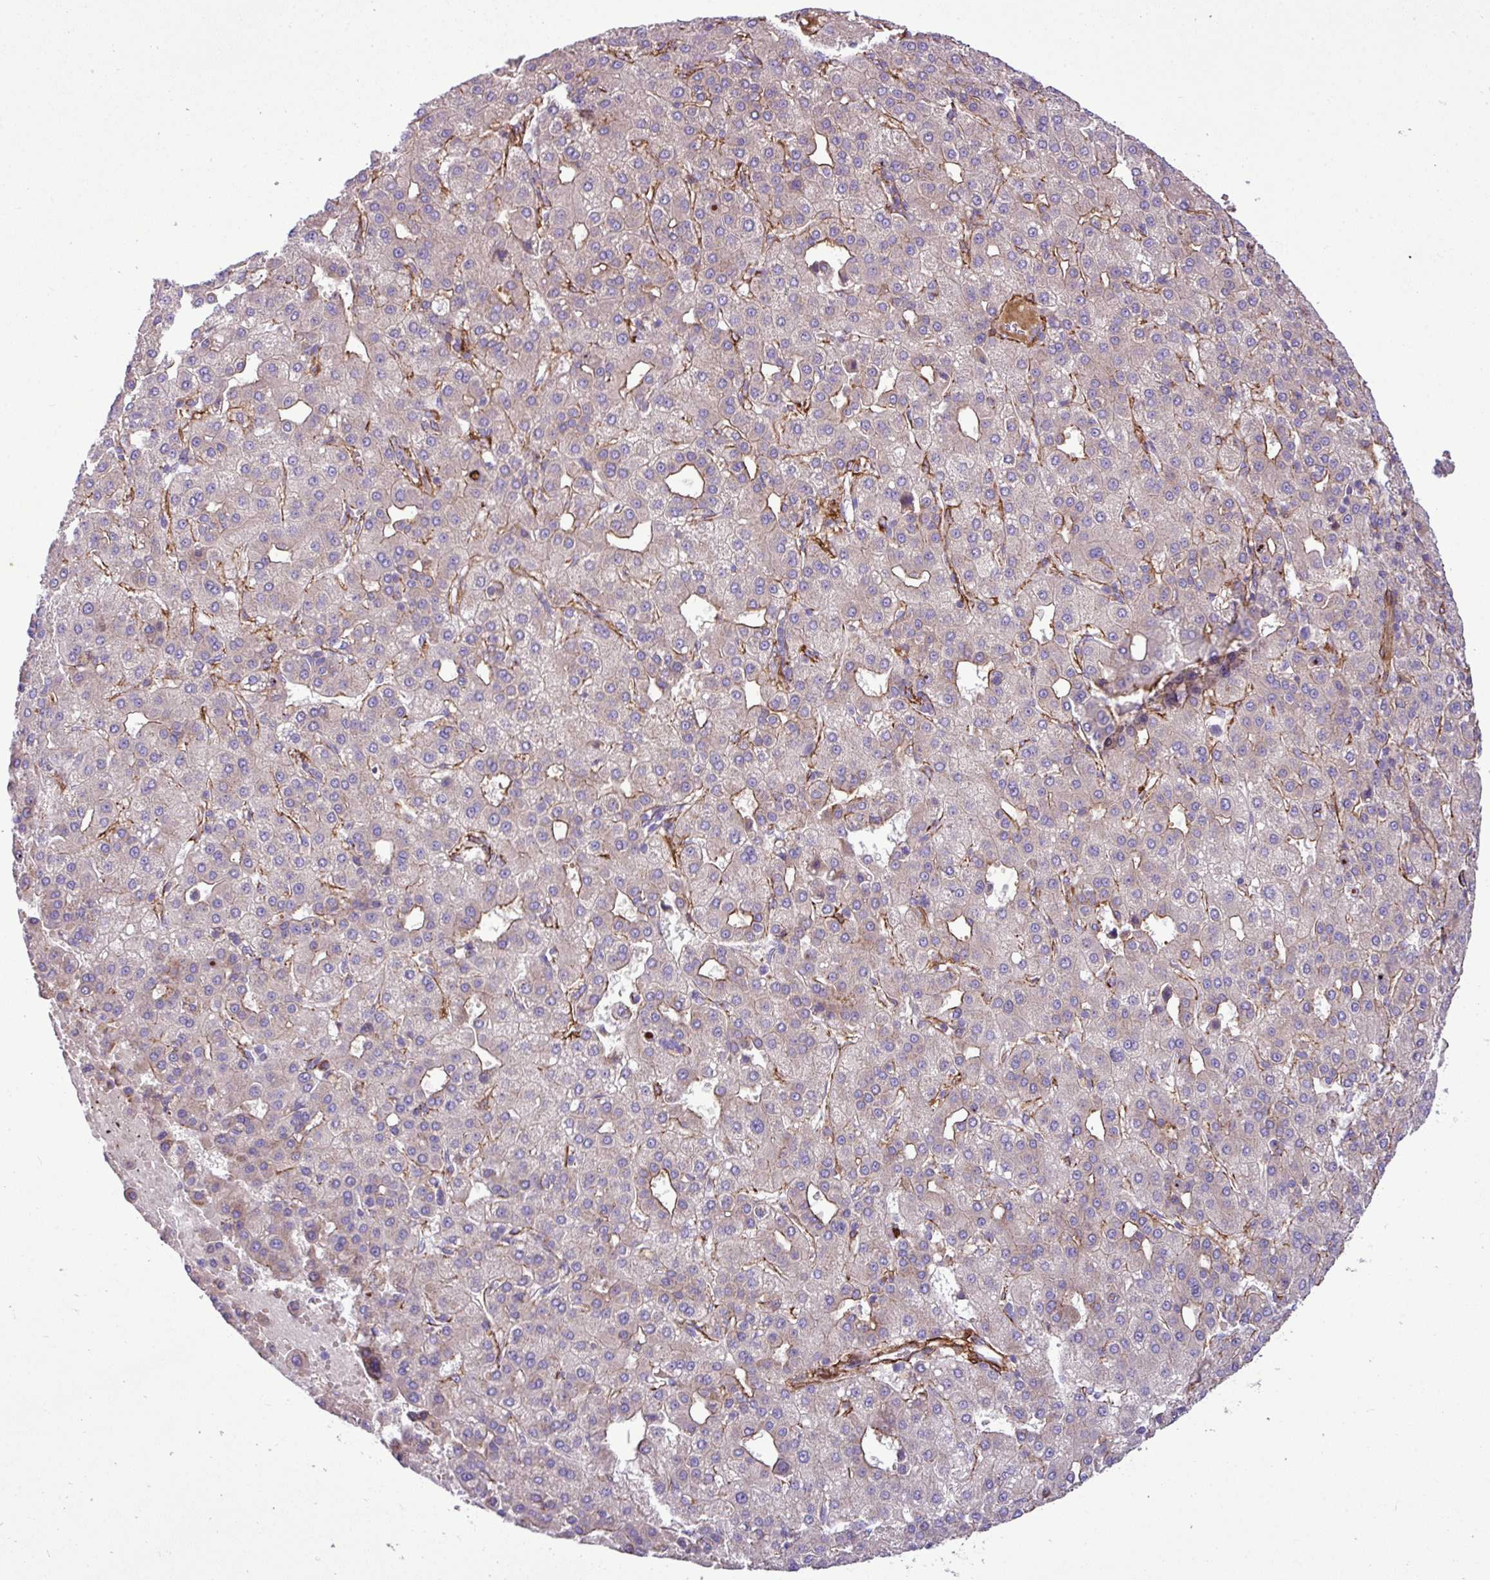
{"staining": {"intensity": "moderate", "quantity": "<25%", "location": "cytoplasmic/membranous"}, "tissue": "liver cancer", "cell_type": "Tumor cells", "image_type": "cancer", "snomed": [{"axis": "morphology", "description": "Carcinoma, Hepatocellular, NOS"}, {"axis": "topography", "description": "Liver"}], "caption": "Moderate cytoplasmic/membranous protein positivity is seen in about <25% of tumor cells in hepatocellular carcinoma (liver).", "gene": "FAM47E", "patient": {"sex": "male", "age": 65}}